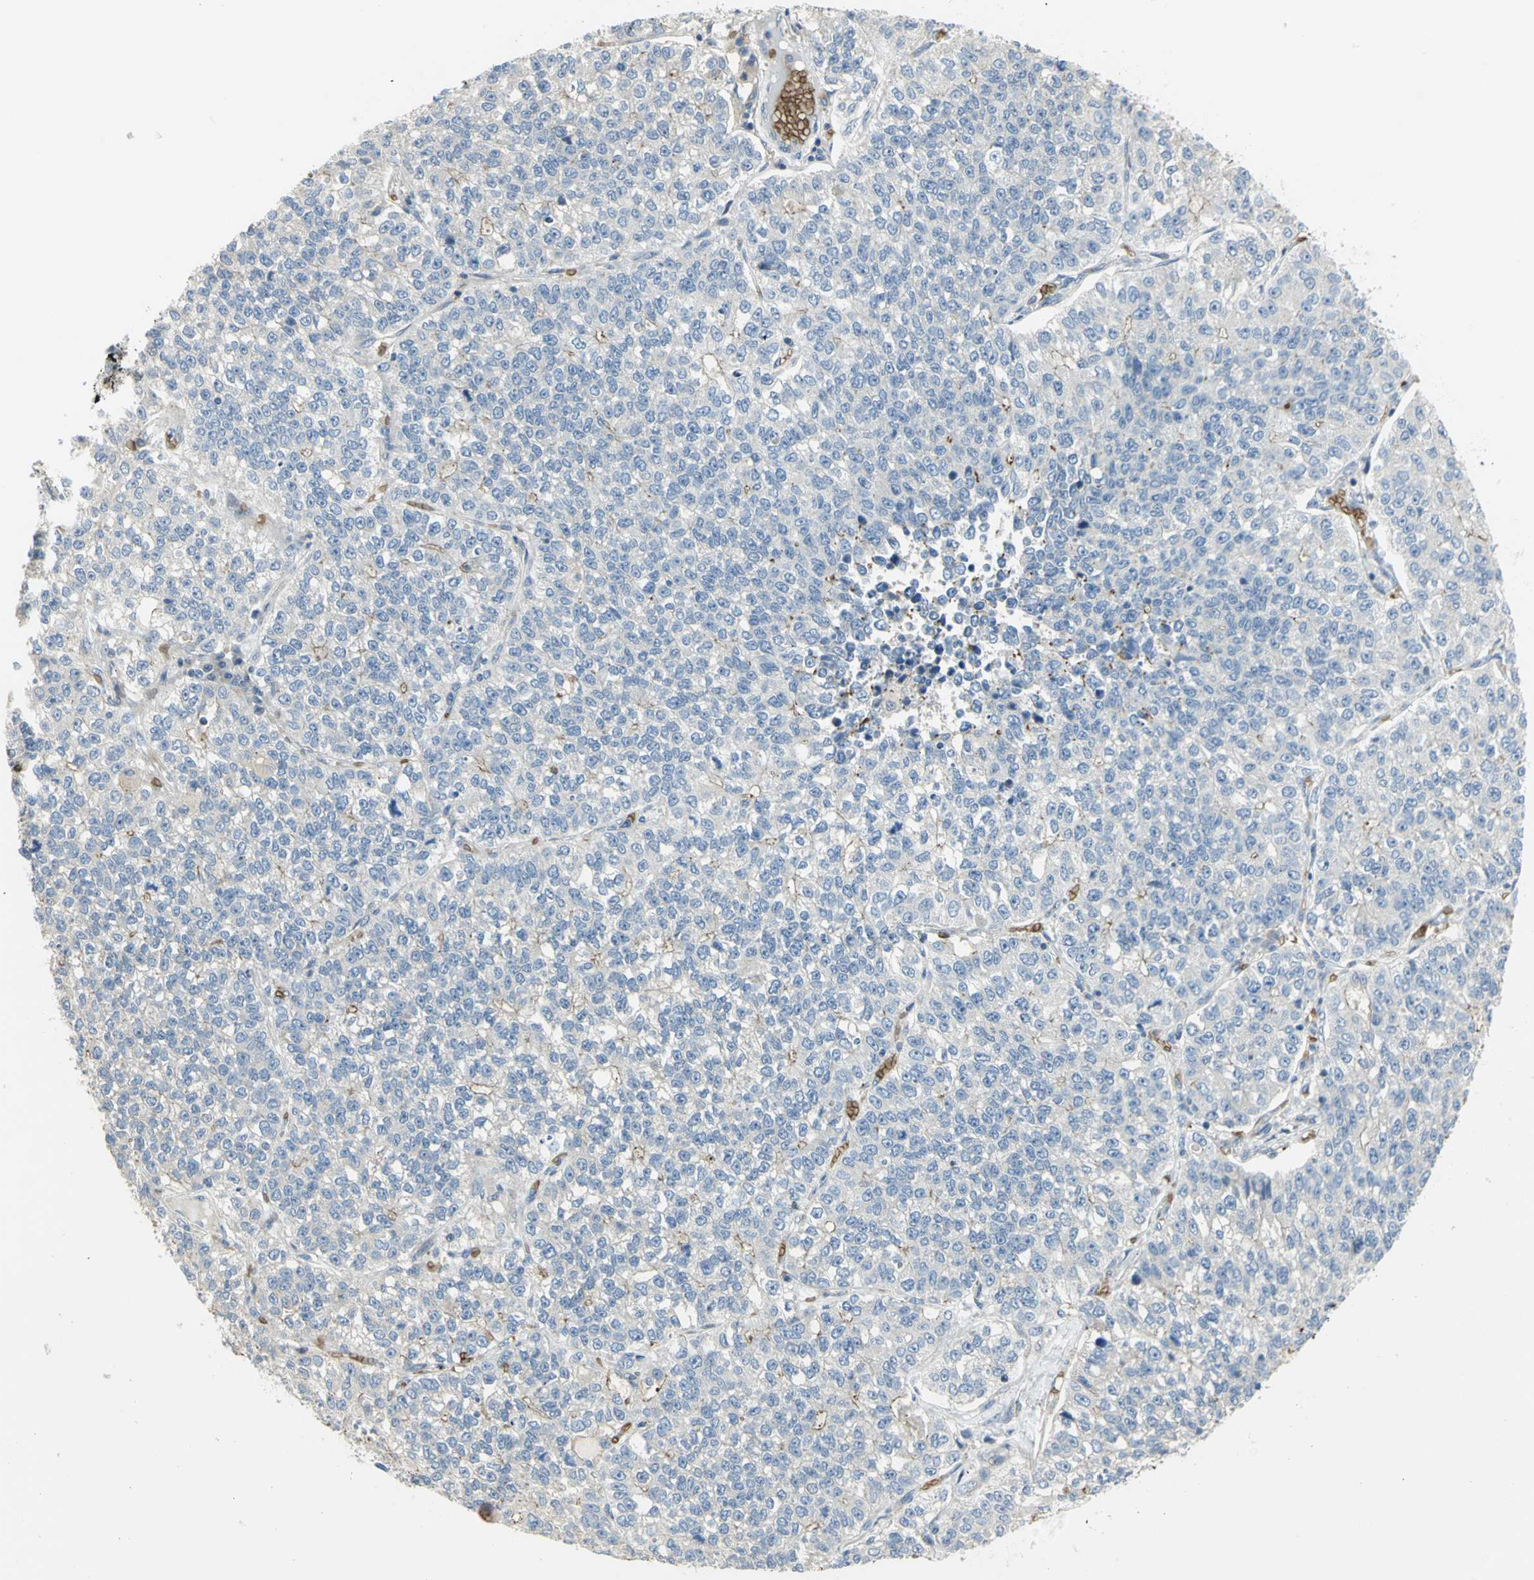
{"staining": {"intensity": "negative", "quantity": "none", "location": "none"}, "tissue": "lung cancer", "cell_type": "Tumor cells", "image_type": "cancer", "snomed": [{"axis": "morphology", "description": "Adenocarcinoma, NOS"}, {"axis": "topography", "description": "Lung"}], "caption": "There is no significant expression in tumor cells of adenocarcinoma (lung).", "gene": "ANK1", "patient": {"sex": "male", "age": 49}}